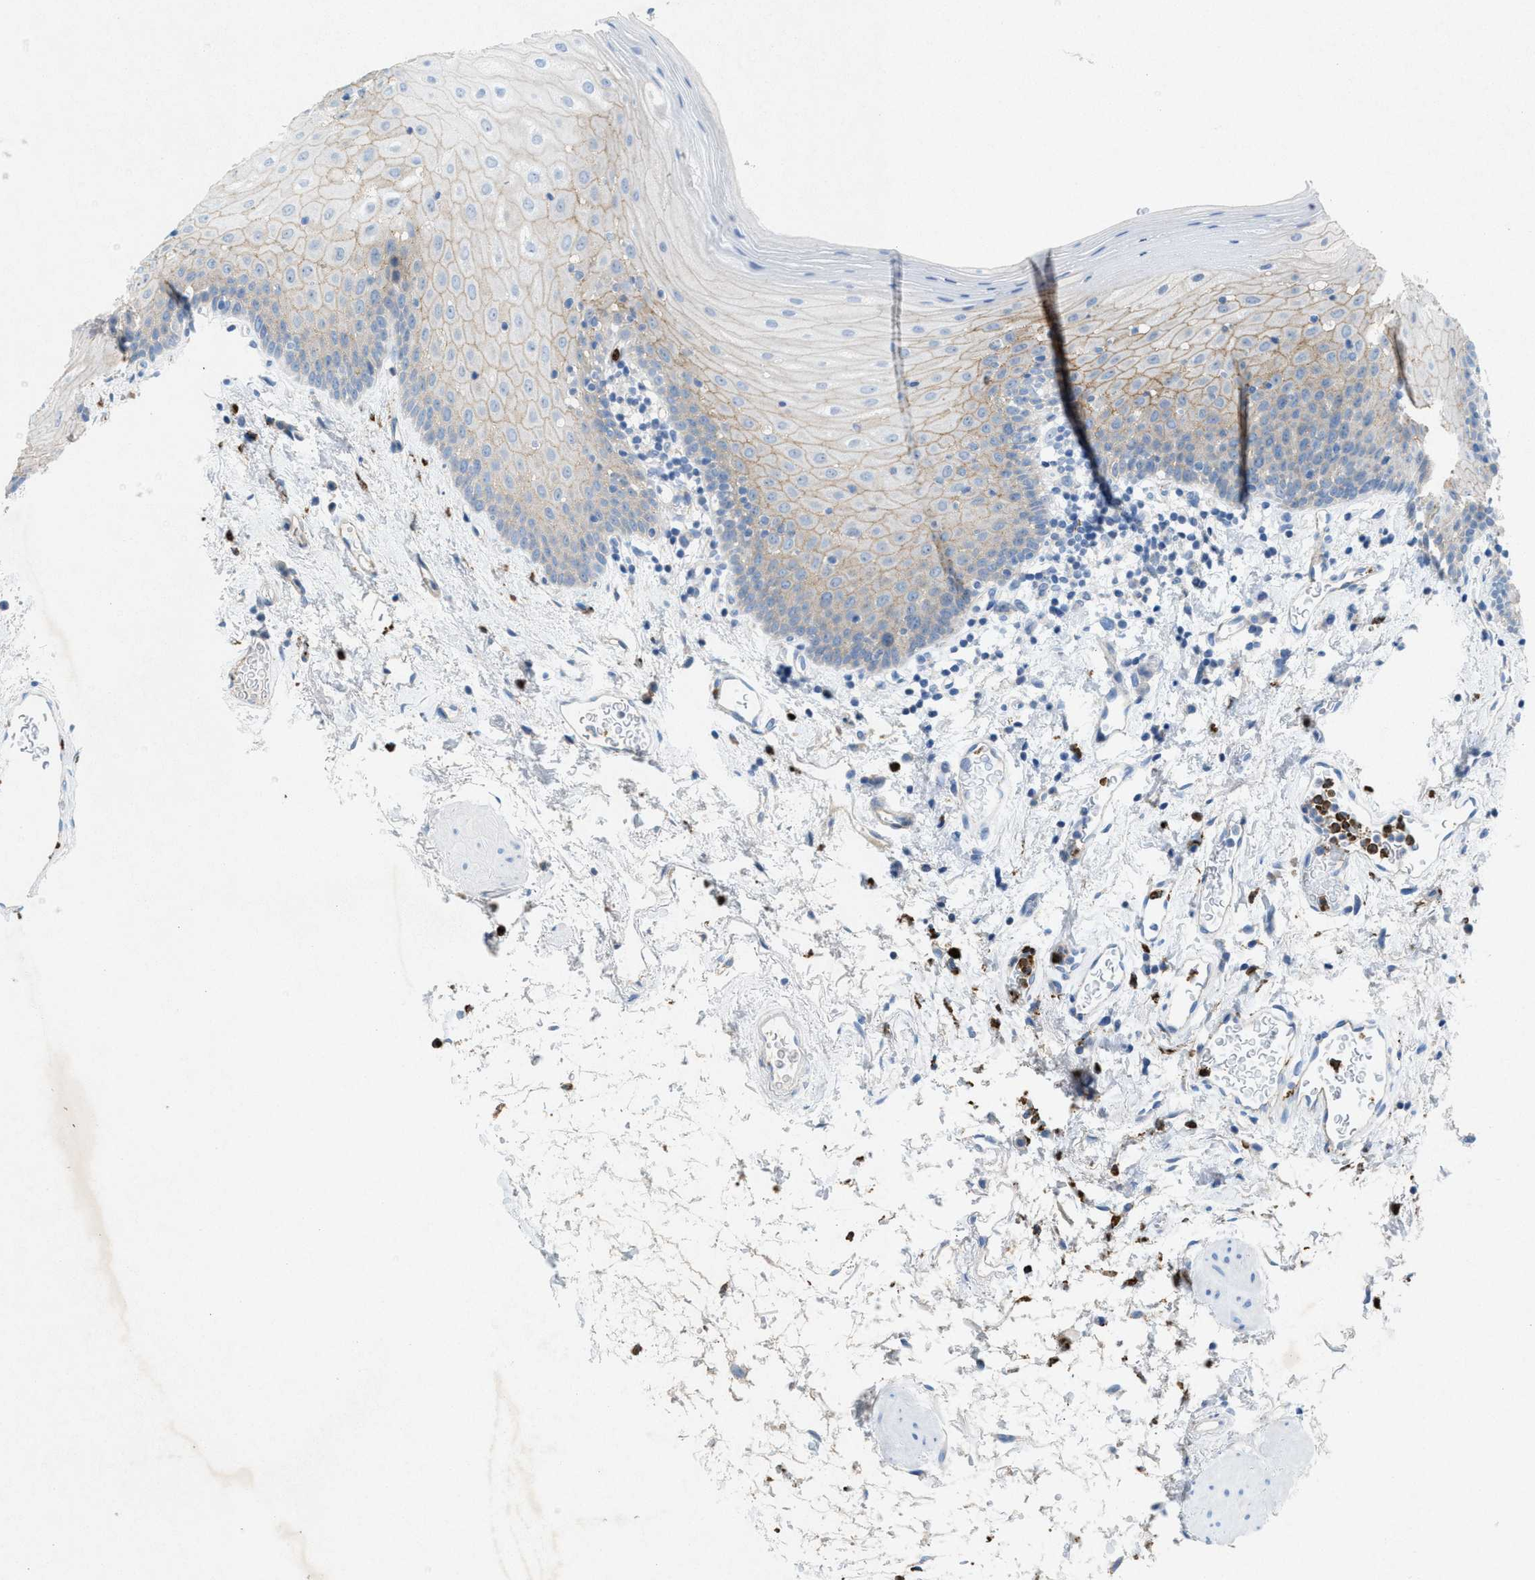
{"staining": {"intensity": "weak", "quantity": ">75%", "location": "cytoplasmic/membranous"}, "tissue": "oral mucosa", "cell_type": "Squamous epithelial cells", "image_type": "normal", "snomed": [{"axis": "morphology", "description": "Normal tissue, NOS"}, {"axis": "topography", "description": "Oral tissue"}], "caption": "Immunohistochemical staining of benign human oral mucosa shows weak cytoplasmic/membranous protein expression in approximately >75% of squamous epithelial cells.", "gene": "CKLF", "patient": {"sex": "male", "age": 66}}